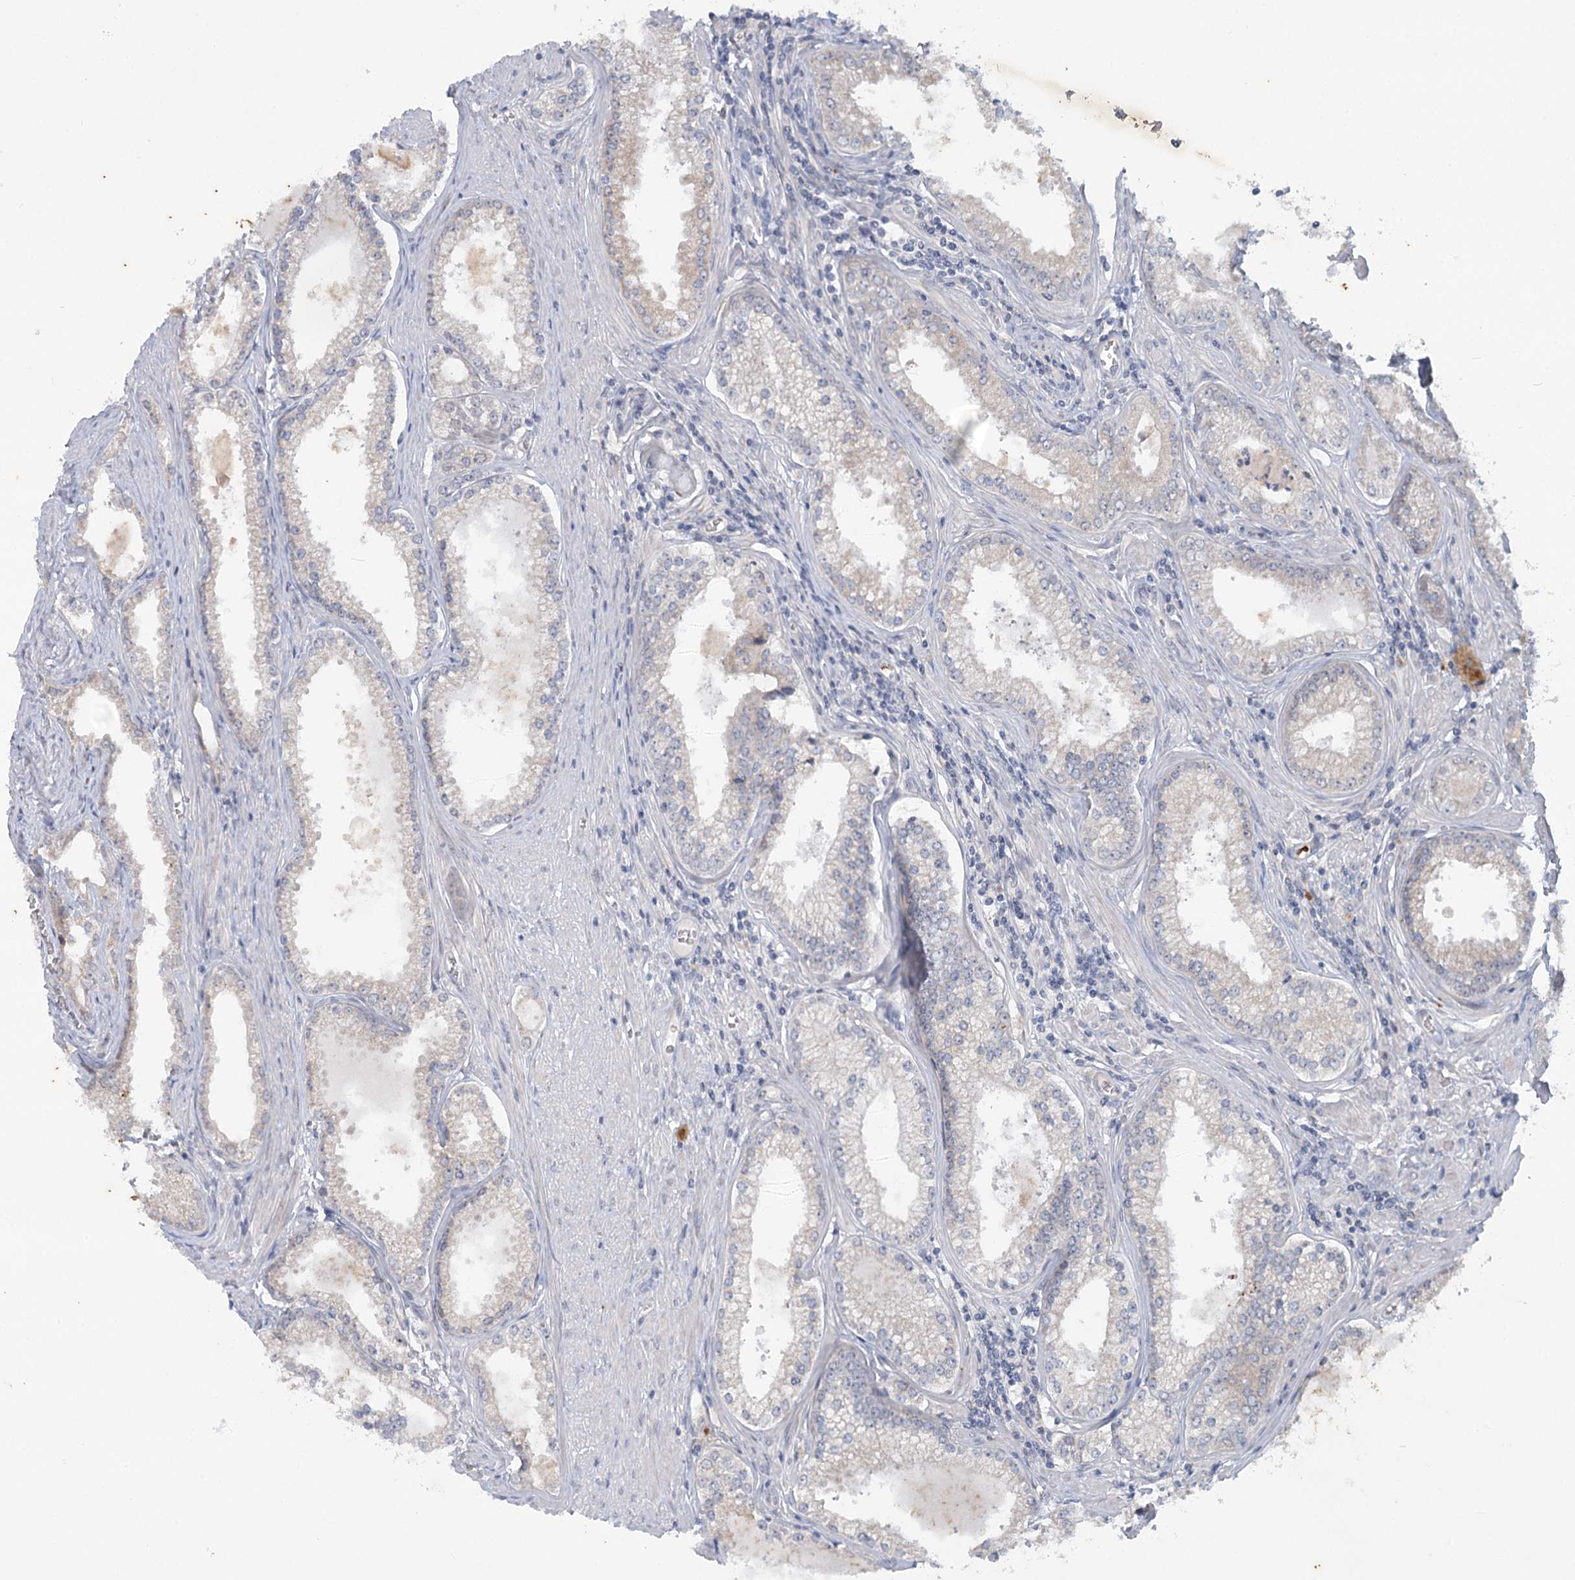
{"staining": {"intensity": "negative", "quantity": "none", "location": "none"}, "tissue": "prostate cancer", "cell_type": "Tumor cells", "image_type": "cancer", "snomed": [{"axis": "morphology", "description": "Adenocarcinoma, High grade"}, {"axis": "topography", "description": "Prostate"}], "caption": "High power microscopy photomicrograph of an immunohistochemistry photomicrograph of adenocarcinoma (high-grade) (prostate), revealing no significant staining in tumor cells. (DAB (3,3'-diaminobenzidine) immunohistochemistry (IHC), high magnification).", "gene": "PLA2G12A", "patient": {"sex": "male", "age": 68}}